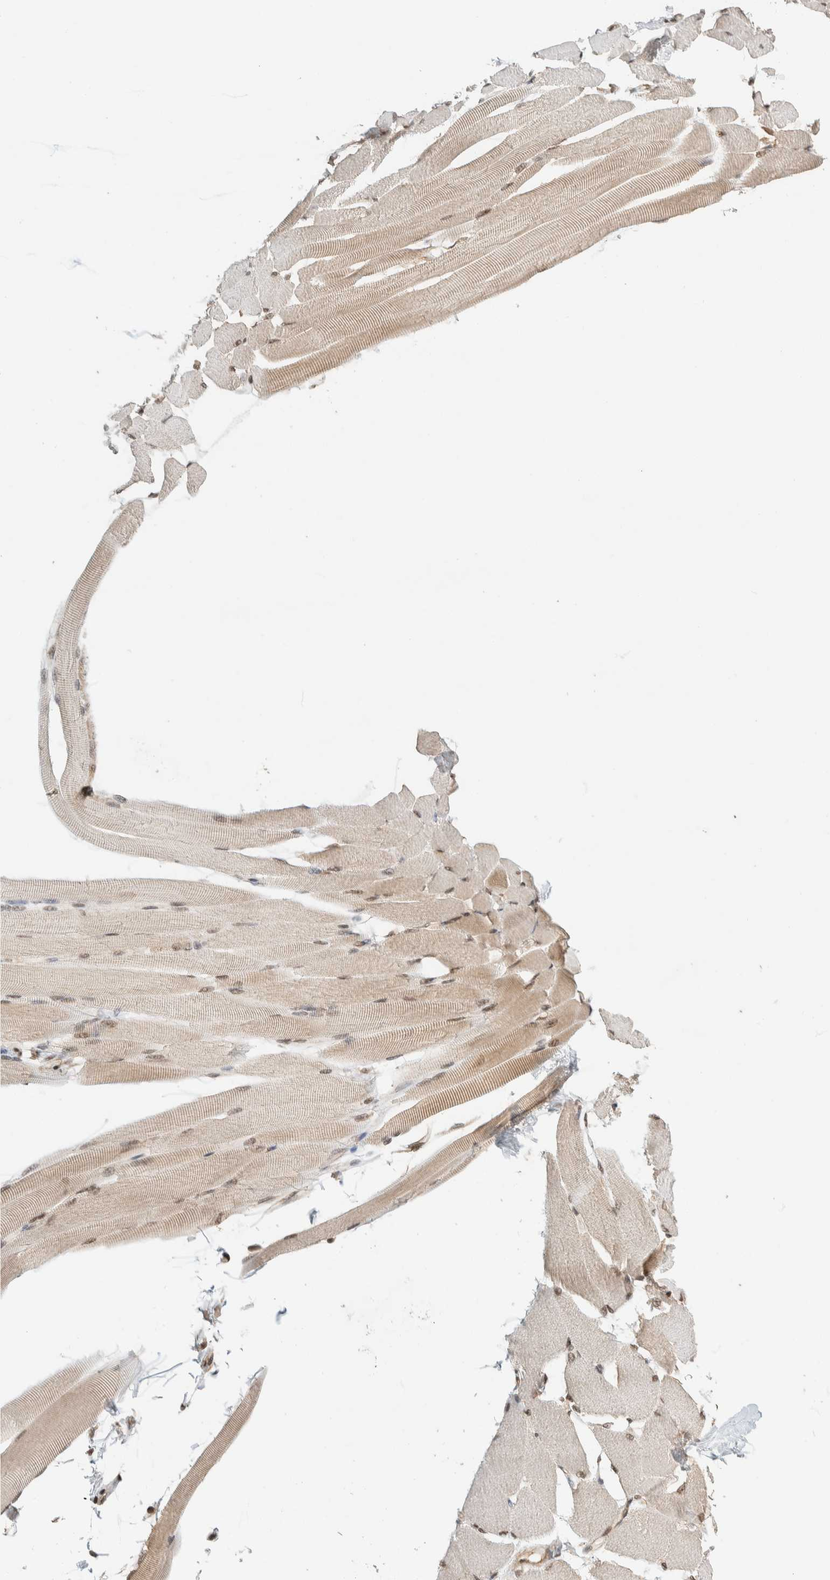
{"staining": {"intensity": "moderate", "quantity": ">75%", "location": "cytoplasmic/membranous,nuclear"}, "tissue": "skeletal muscle", "cell_type": "Myocytes", "image_type": "normal", "snomed": [{"axis": "morphology", "description": "Normal tissue, NOS"}, {"axis": "topography", "description": "Skeletal muscle"}, {"axis": "topography", "description": "Peripheral nerve tissue"}], "caption": "The photomicrograph shows immunohistochemical staining of benign skeletal muscle. There is moderate cytoplasmic/membranous,nuclear expression is seen in about >75% of myocytes. (Brightfield microscopy of DAB IHC at high magnification).", "gene": "ZBTB2", "patient": {"sex": "female", "age": 84}}